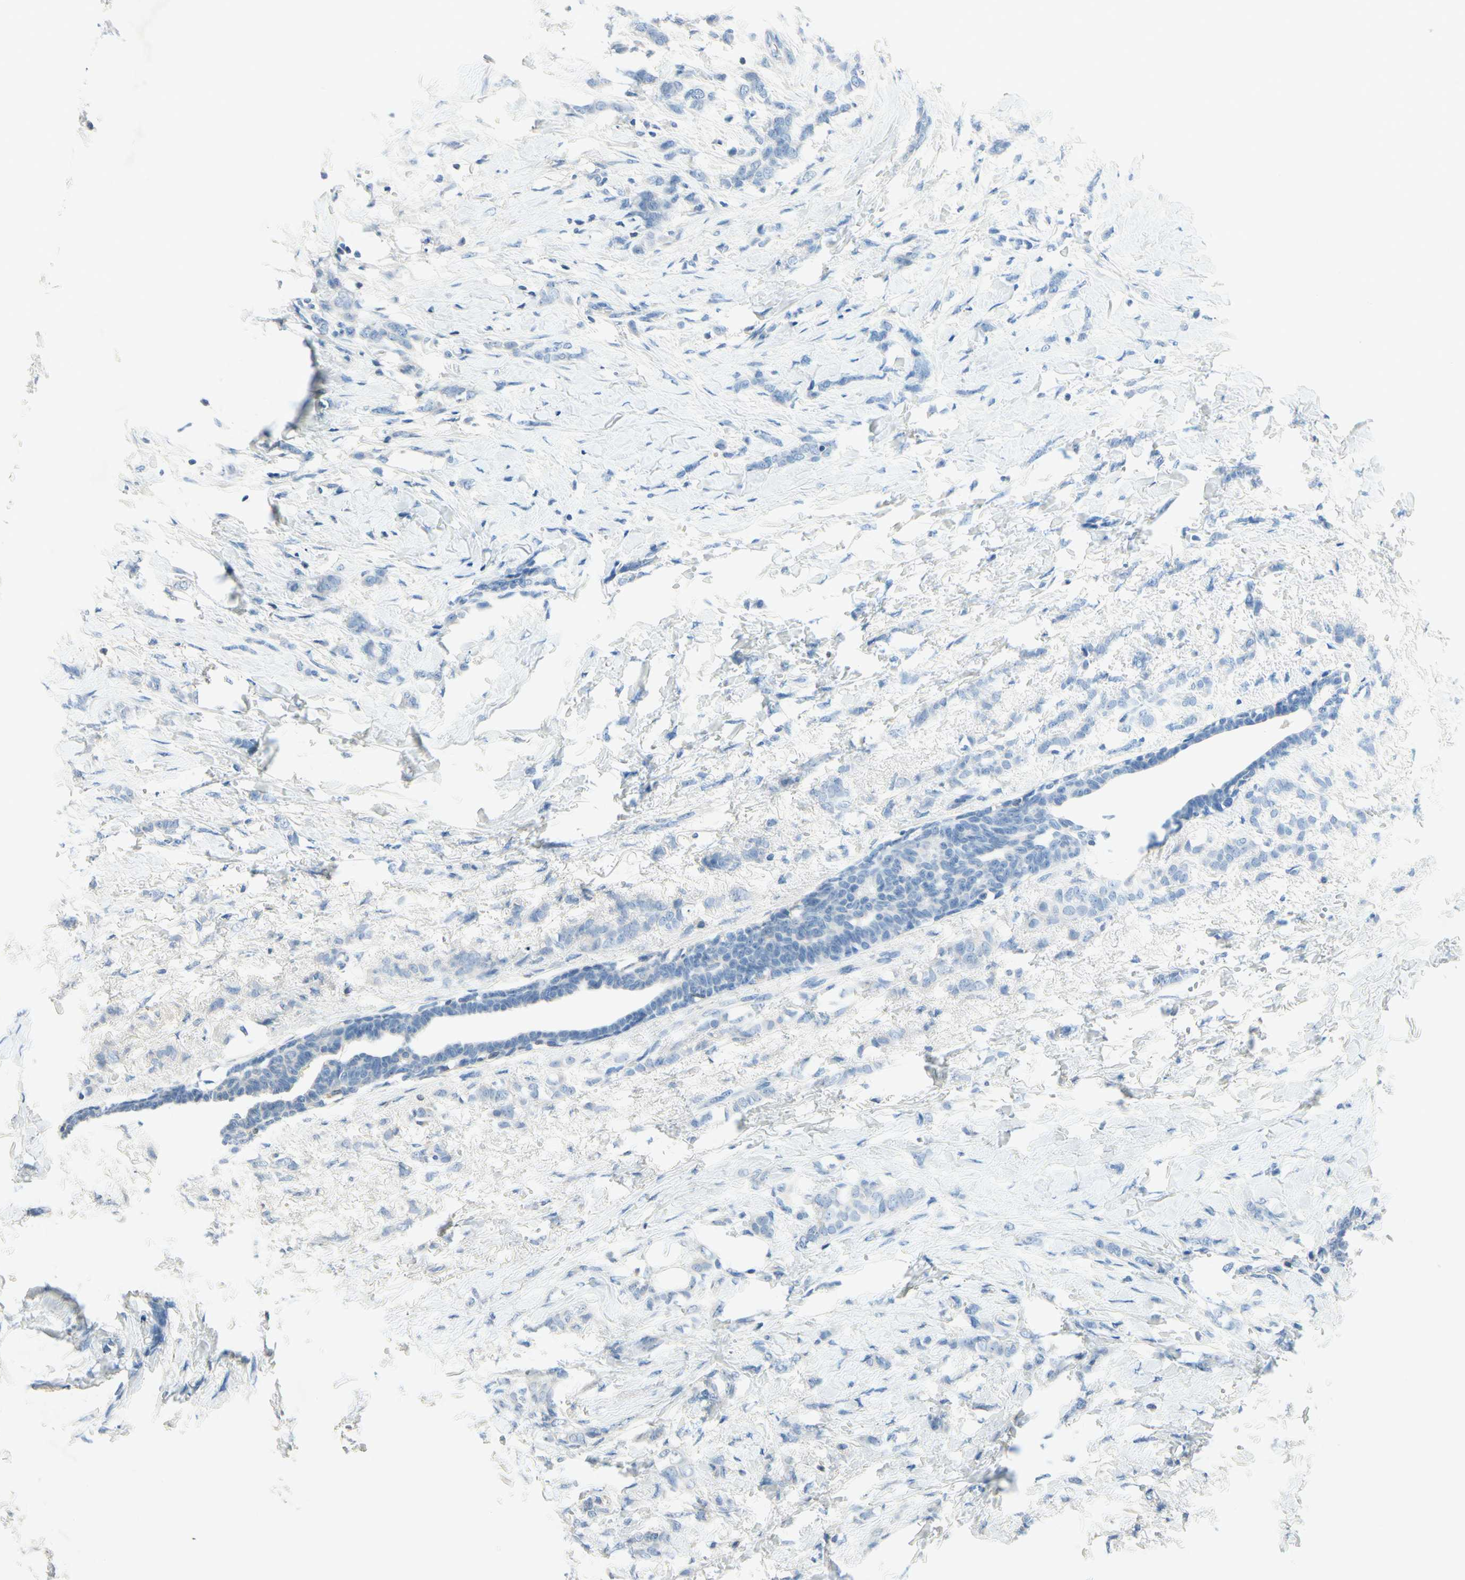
{"staining": {"intensity": "negative", "quantity": "none", "location": "none"}, "tissue": "breast cancer", "cell_type": "Tumor cells", "image_type": "cancer", "snomed": [{"axis": "morphology", "description": "Lobular carcinoma, in situ"}, {"axis": "morphology", "description": "Lobular carcinoma"}, {"axis": "topography", "description": "Breast"}], "caption": "DAB immunohistochemical staining of human breast cancer reveals no significant expression in tumor cells.", "gene": "IL1RL1", "patient": {"sex": "female", "age": 41}}